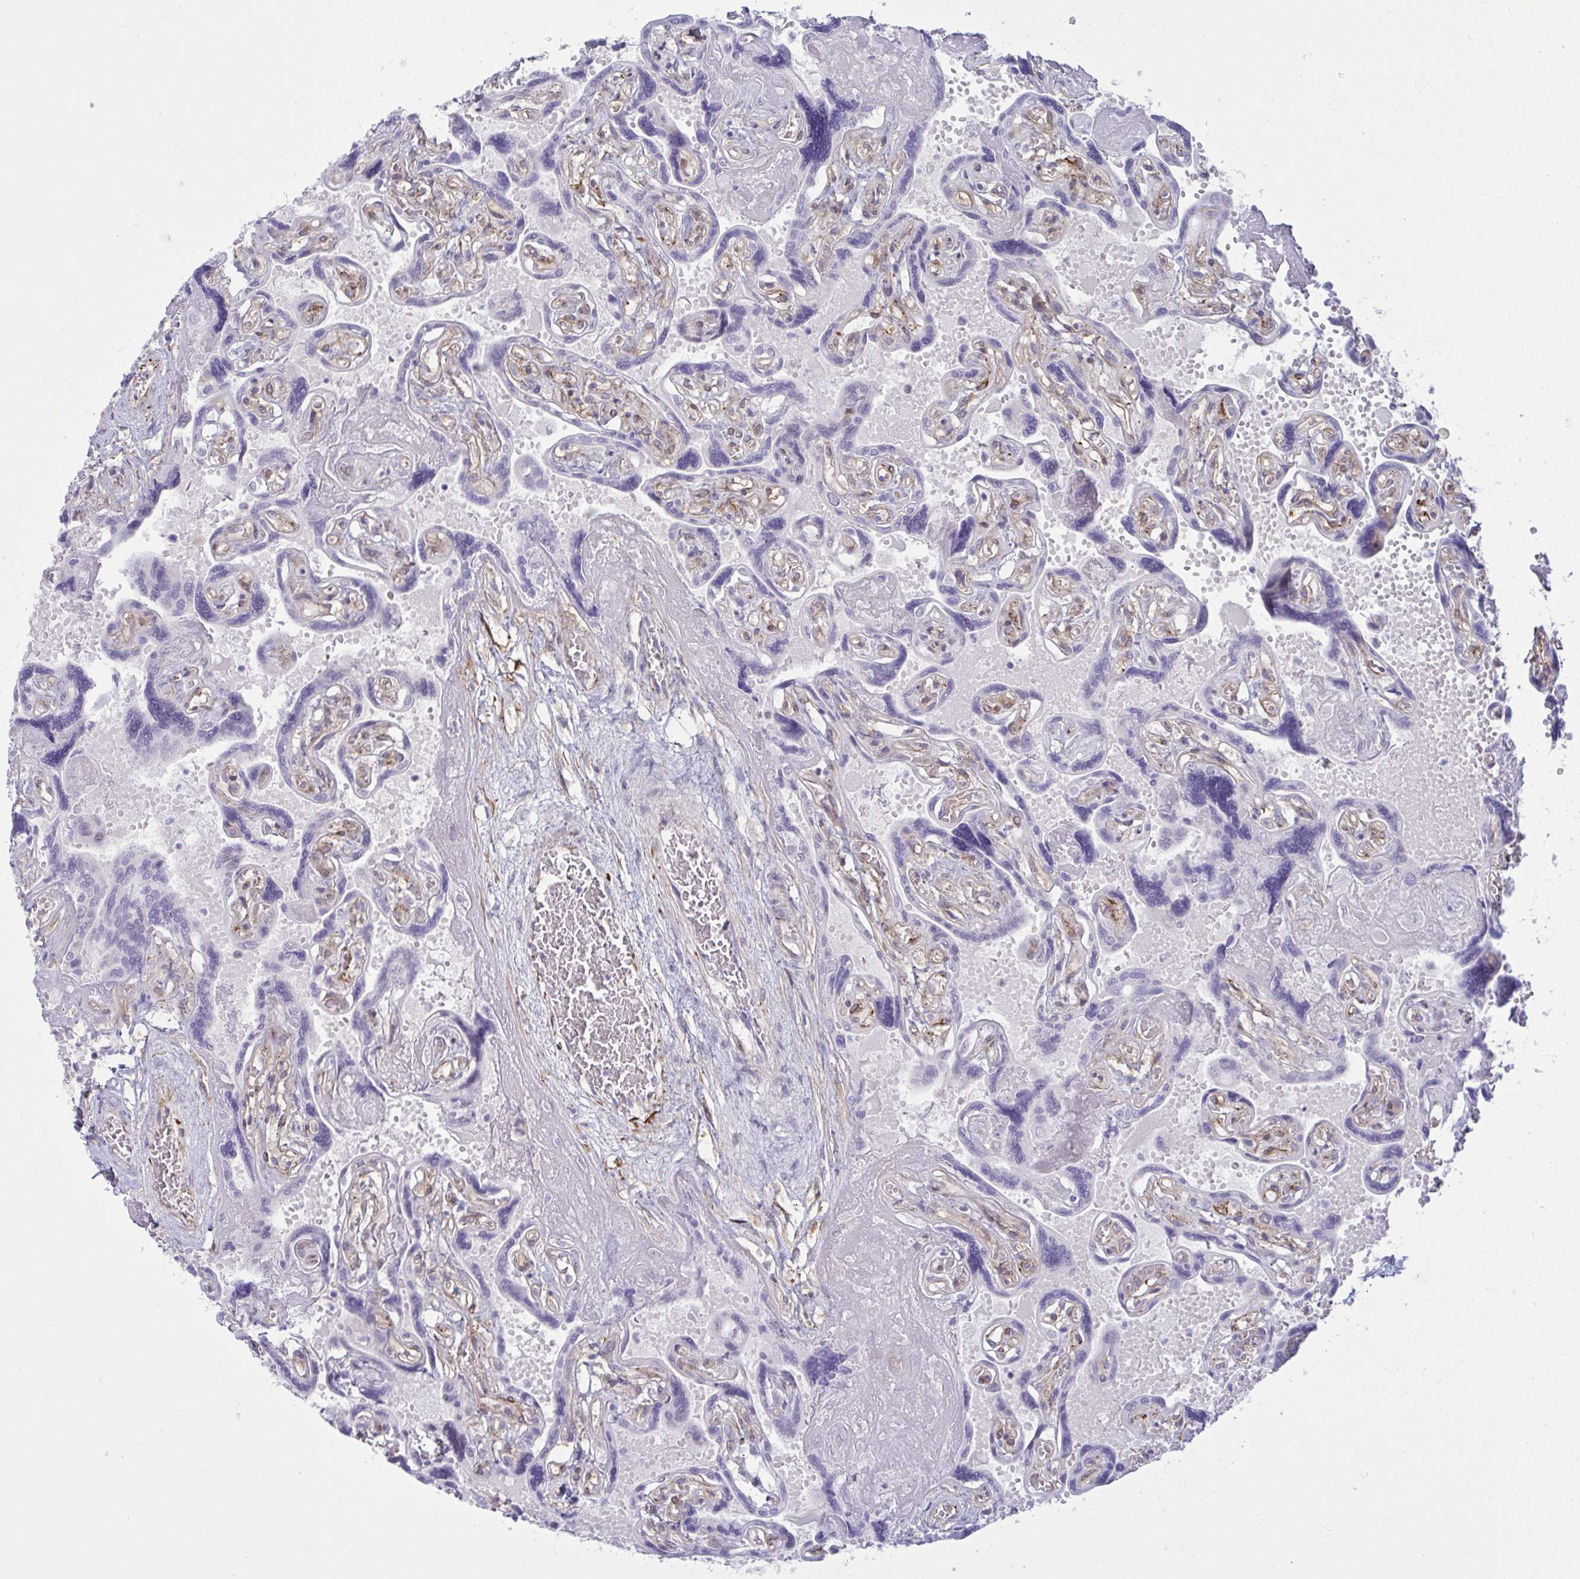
{"staining": {"intensity": "weak", "quantity": "<25%", "location": "nuclear"}, "tissue": "placenta", "cell_type": "Trophoblastic cells", "image_type": "normal", "snomed": [{"axis": "morphology", "description": "Normal tissue, NOS"}, {"axis": "topography", "description": "Placenta"}], "caption": "Normal placenta was stained to show a protein in brown. There is no significant positivity in trophoblastic cells. (Brightfield microscopy of DAB (3,3'-diaminobenzidine) immunohistochemistry at high magnification).", "gene": "PRRT4", "patient": {"sex": "female", "age": 32}}